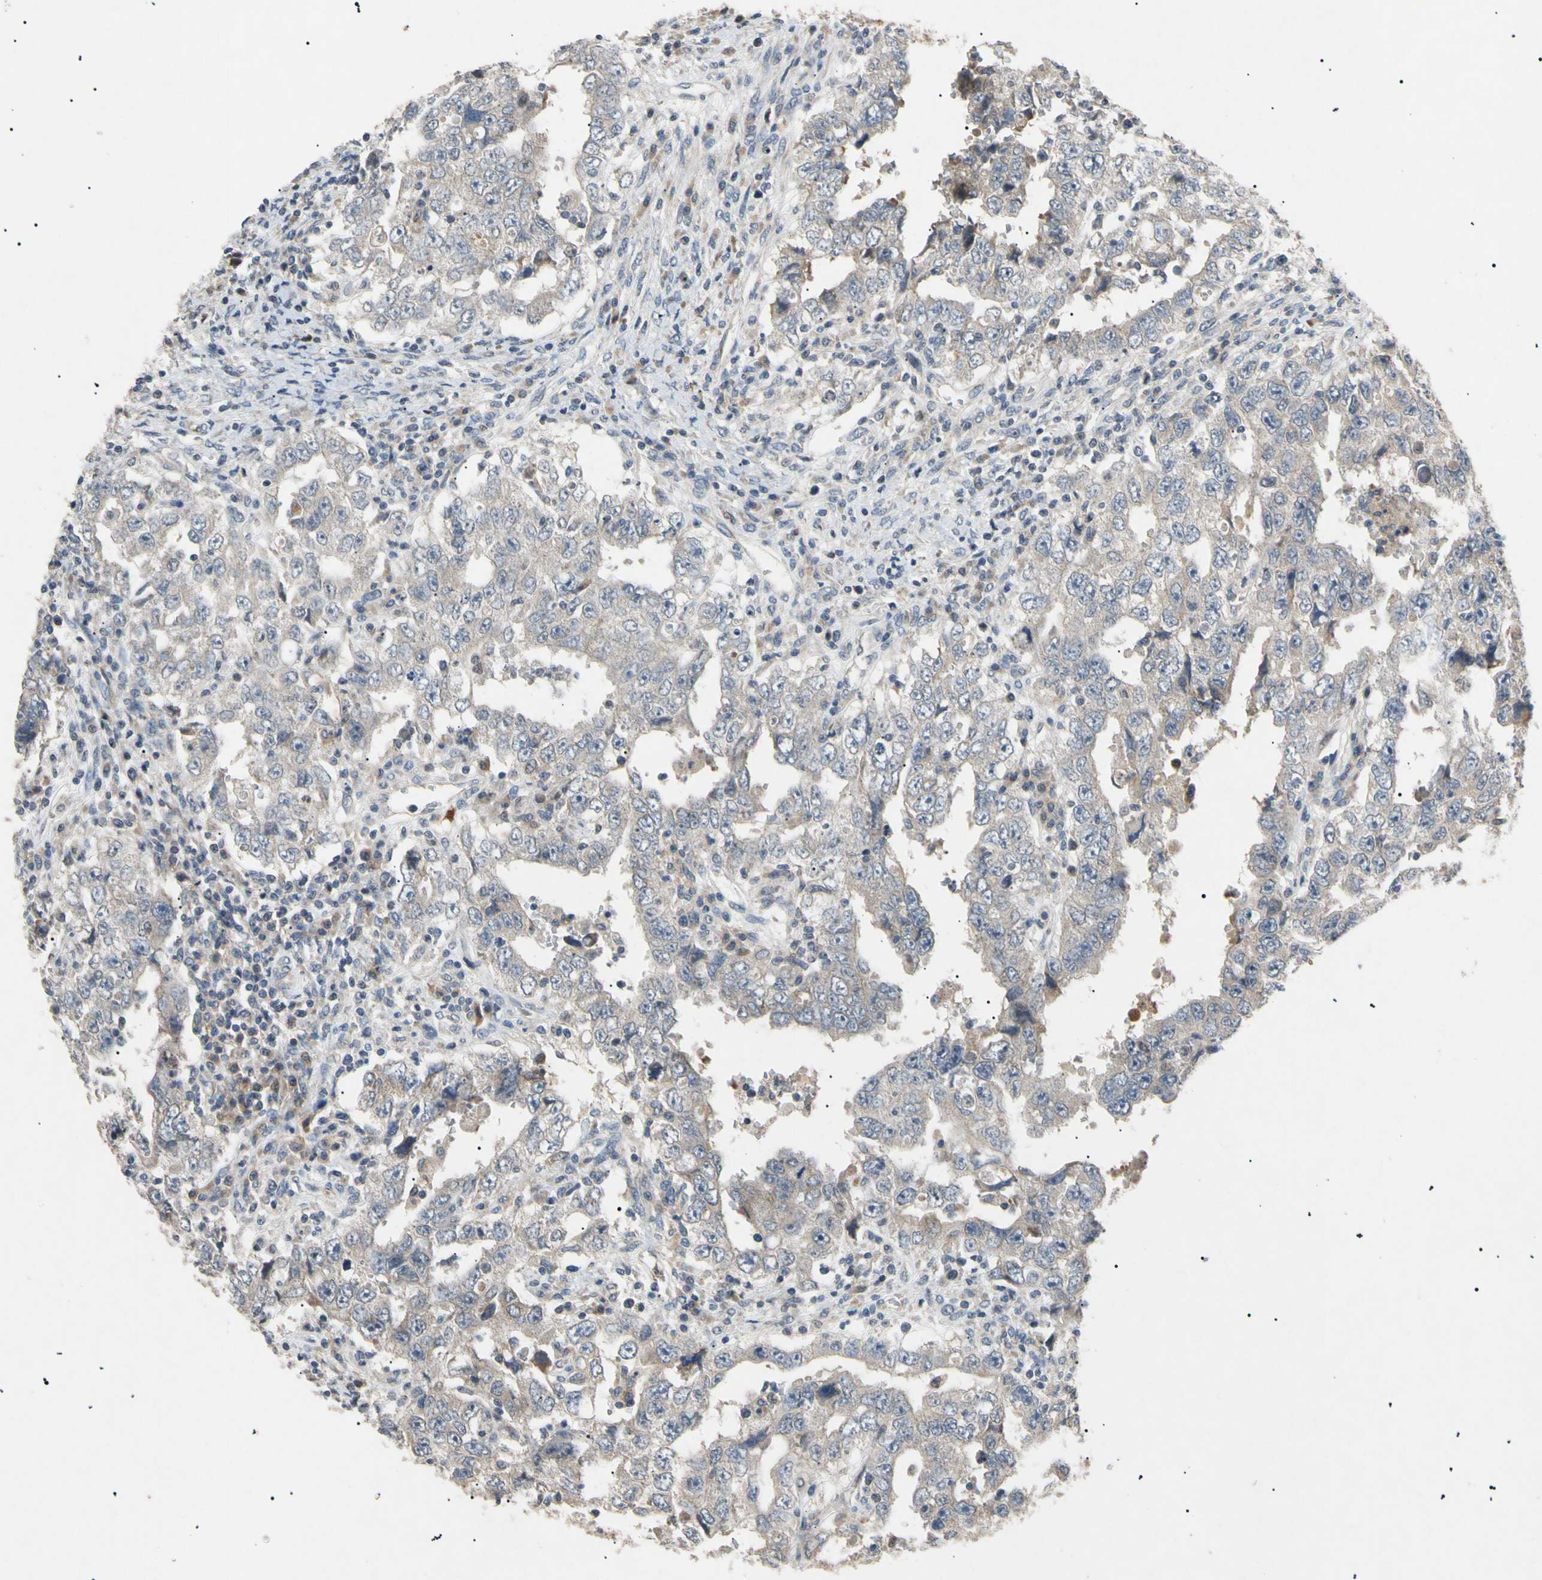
{"staining": {"intensity": "negative", "quantity": "none", "location": "none"}, "tissue": "testis cancer", "cell_type": "Tumor cells", "image_type": "cancer", "snomed": [{"axis": "morphology", "description": "Carcinoma, Embryonal, NOS"}, {"axis": "topography", "description": "Testis"}], "caption": "This is a photomicrograph of immunohistochemistry staining of testis cancer, which shows no staining in tumor cells. The staining was performed using DAB (3,3'-diaminobenzidine) to visualize the protein expression in brown, while the nuclei were stained in blue with hematoxylin (Magnification: 20x).", "gene": "TUBB4A", "patient": {"sex": "male", "age": 26}}